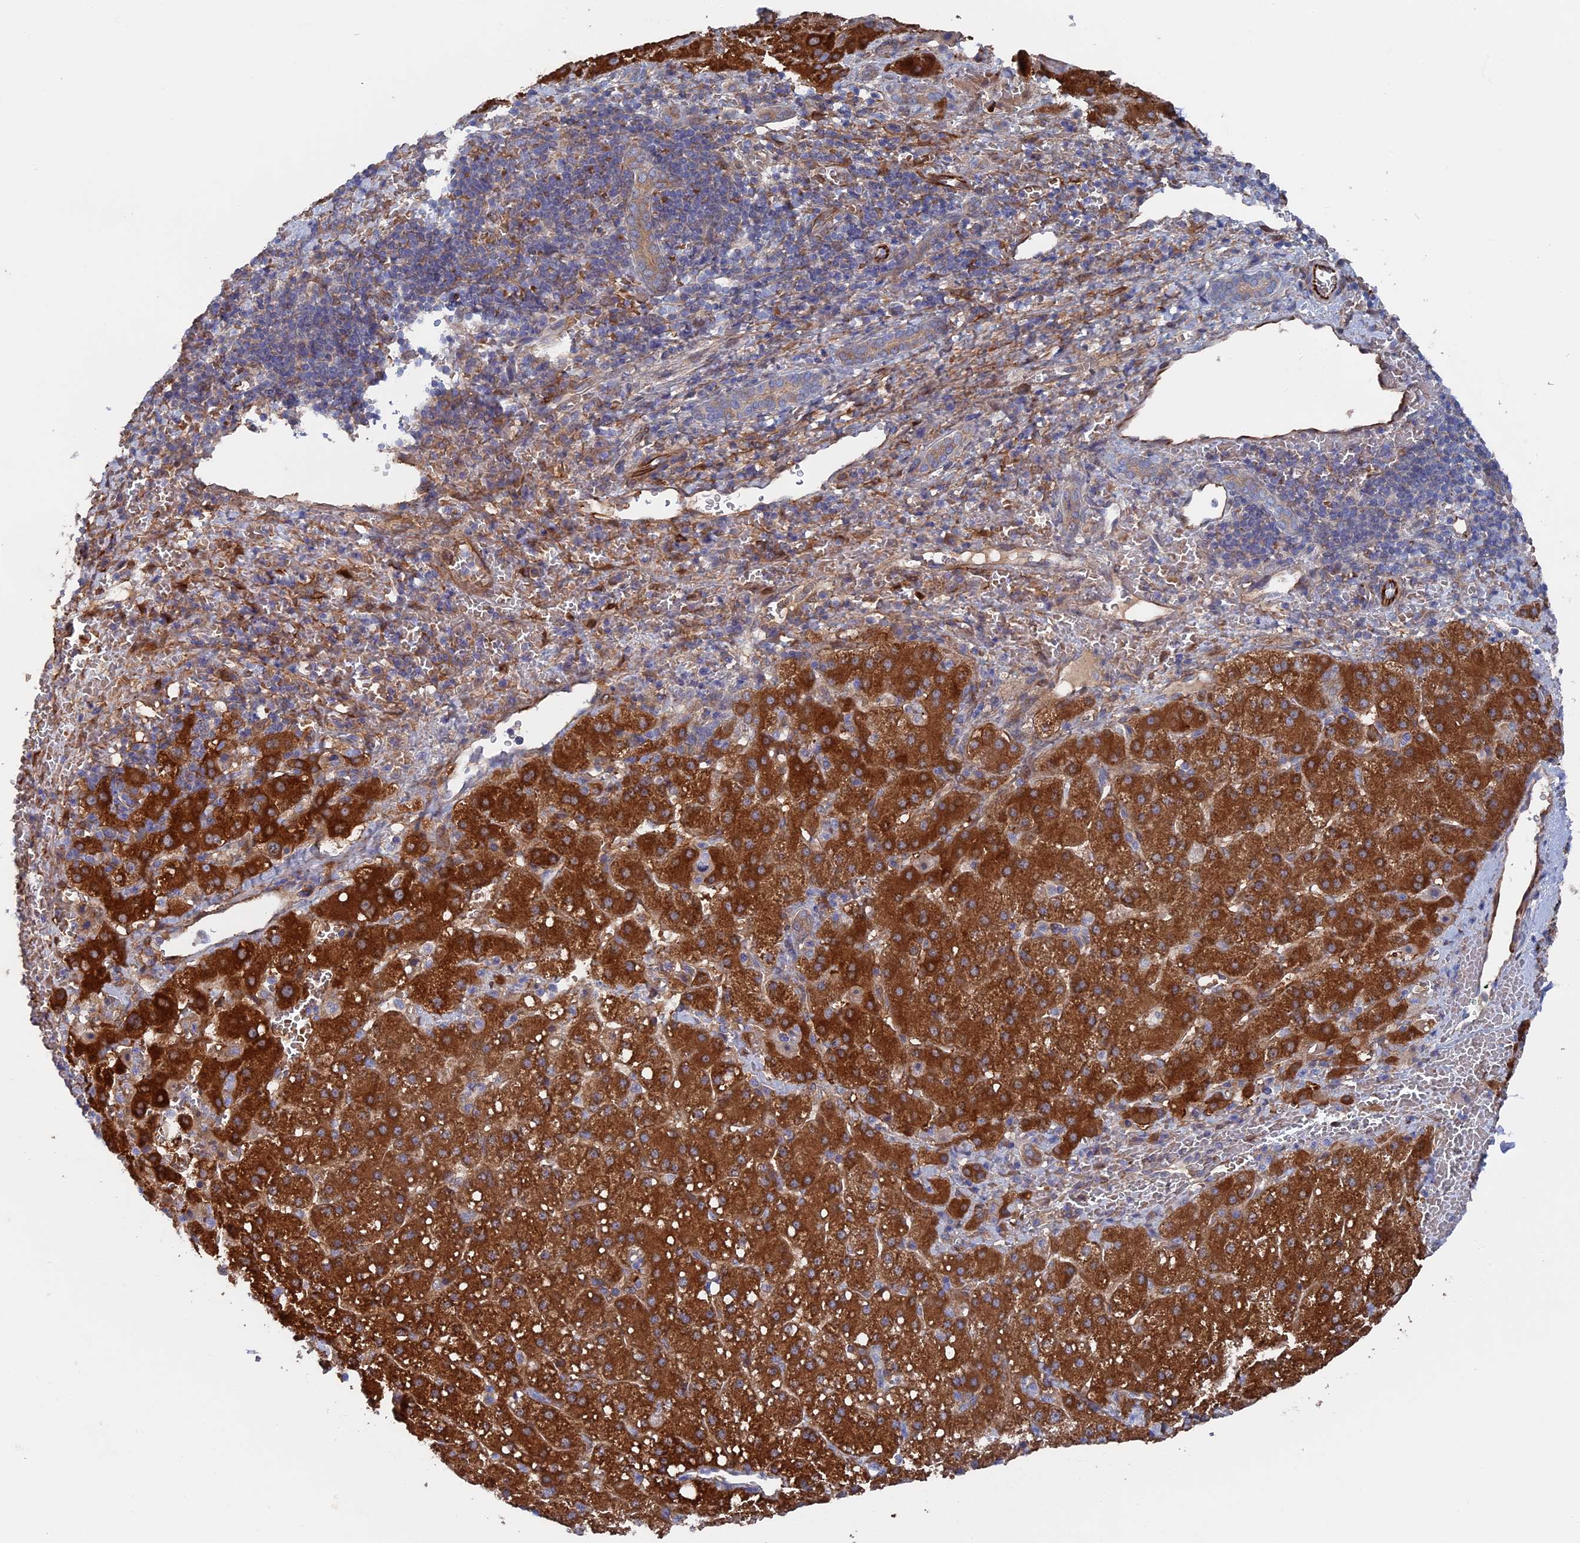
{"staining": {"intensity": "strong", "quantity": ">75%", "location": "cytoplasmic/membranous"}, "tissue": "liver cancer", "cell_type": "Tumor cells", "image_type": "cancer", "snomed": [{"axis": "morphology", "description": "Carcinoma, Hepatocellular, NOS"}, {"axis": "topography", "description": "Liver"}], "caption": "This is a micrograph of immunohistochemistry staining of liver hepatocellular carcinoma, which shows strong expression in the cytoplasmic/membranous of tumor cells.", "gene": "SMG9", "patient": {"sex": "male", "age": 57}}